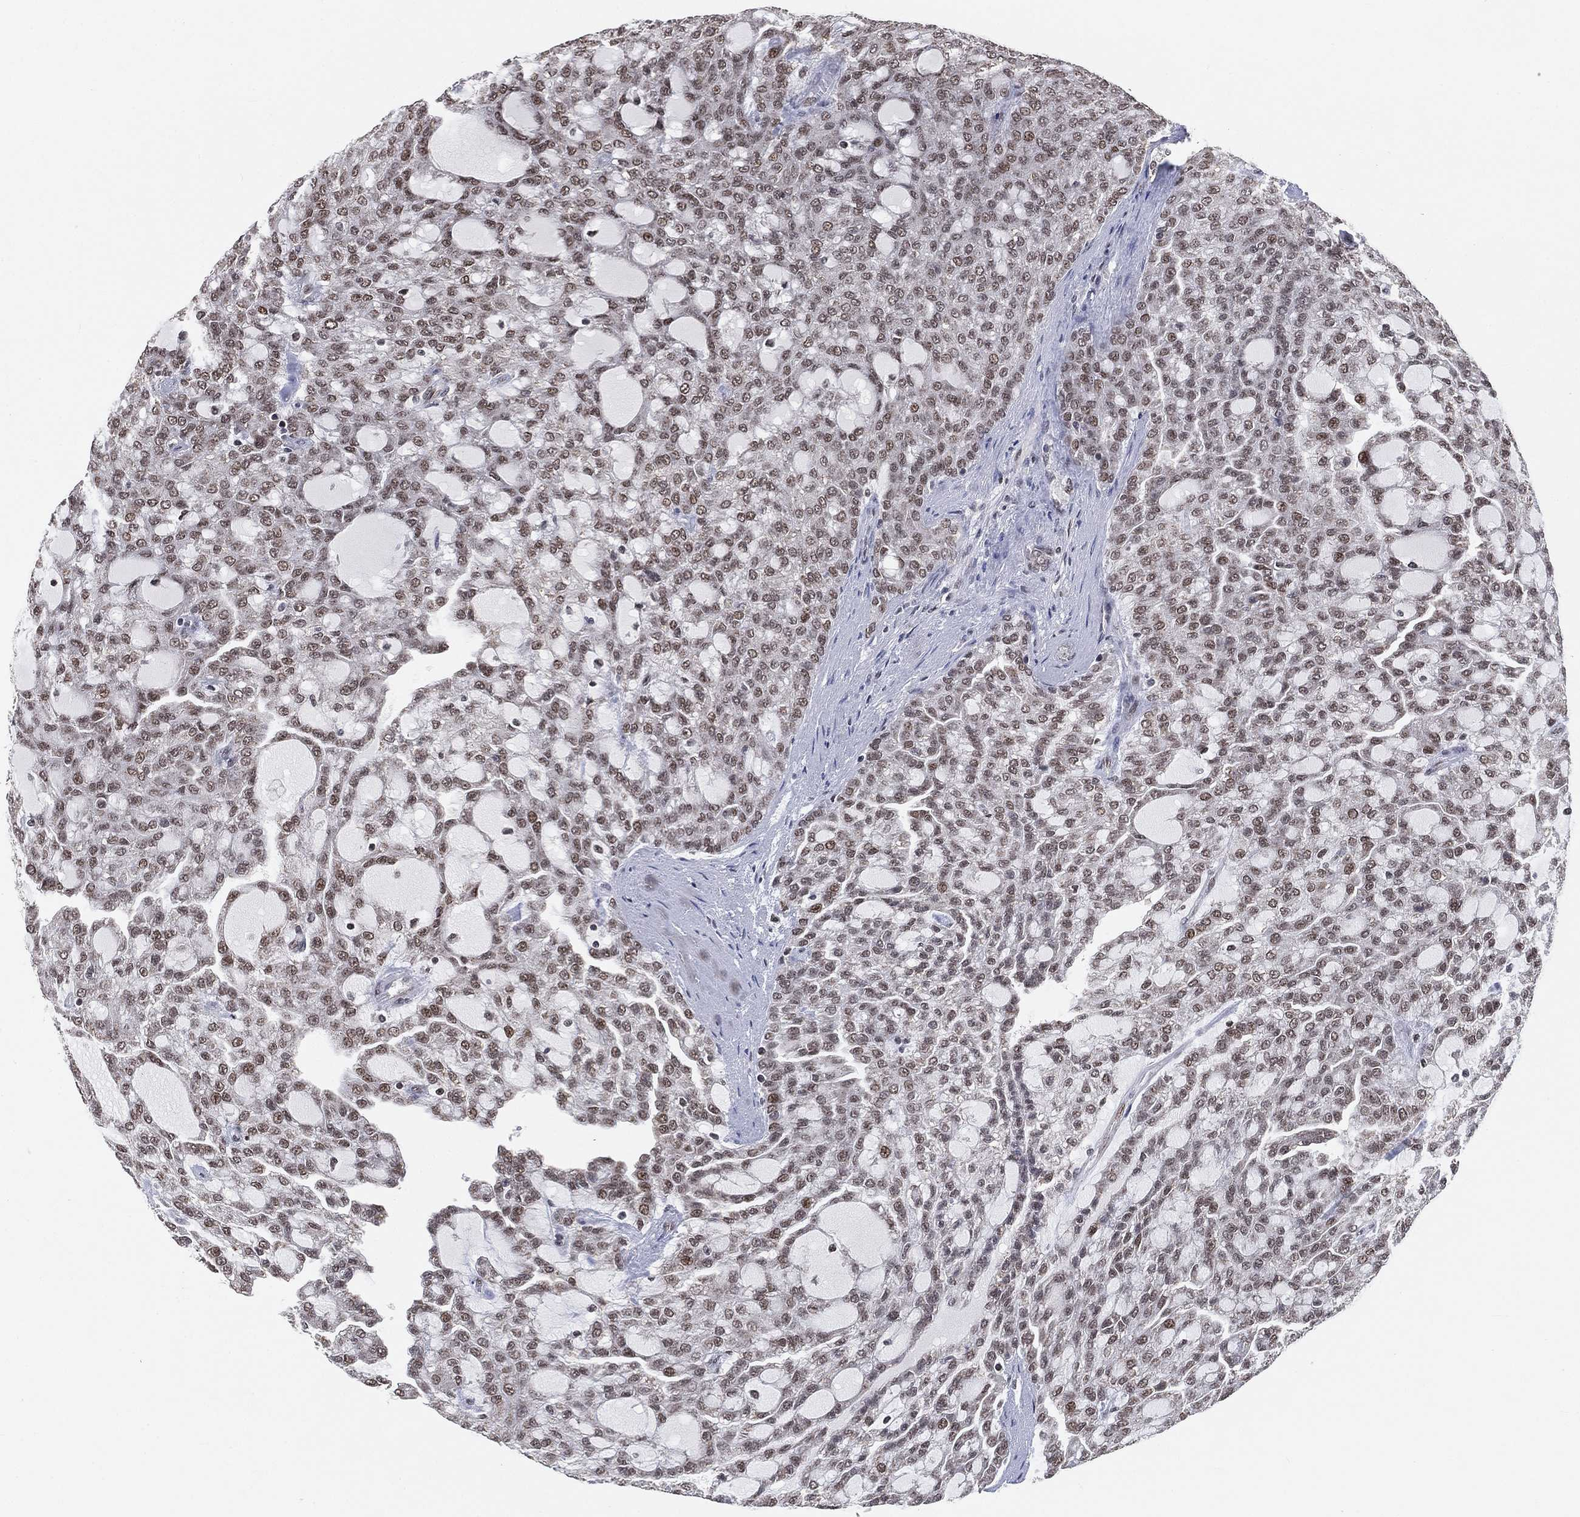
{"staining": {"intensity": "weak", "quantity": ">75%", "location": "nuclear"}, "tissue": "renal cancer", "cell_type": "Tumor cells", "image_type": "cancer", "snomed": [{"axis": "morphology", "description": "Adenocarcinoma, NOS"}, {"axis": "topography", "description": "Kidney"}], "caption": "Immunohistochemical staining of adenocarcinoma (renal) exhibits low levels of weak nuclear expression in about >75% of tumor cells. The staining is performed using DAB brown chromogen to label protein expression. The nuclei are counter-stained blue using hematoxylin.", "gene": "YLPM1", "patient": {"sex": "male", "age": 63}}